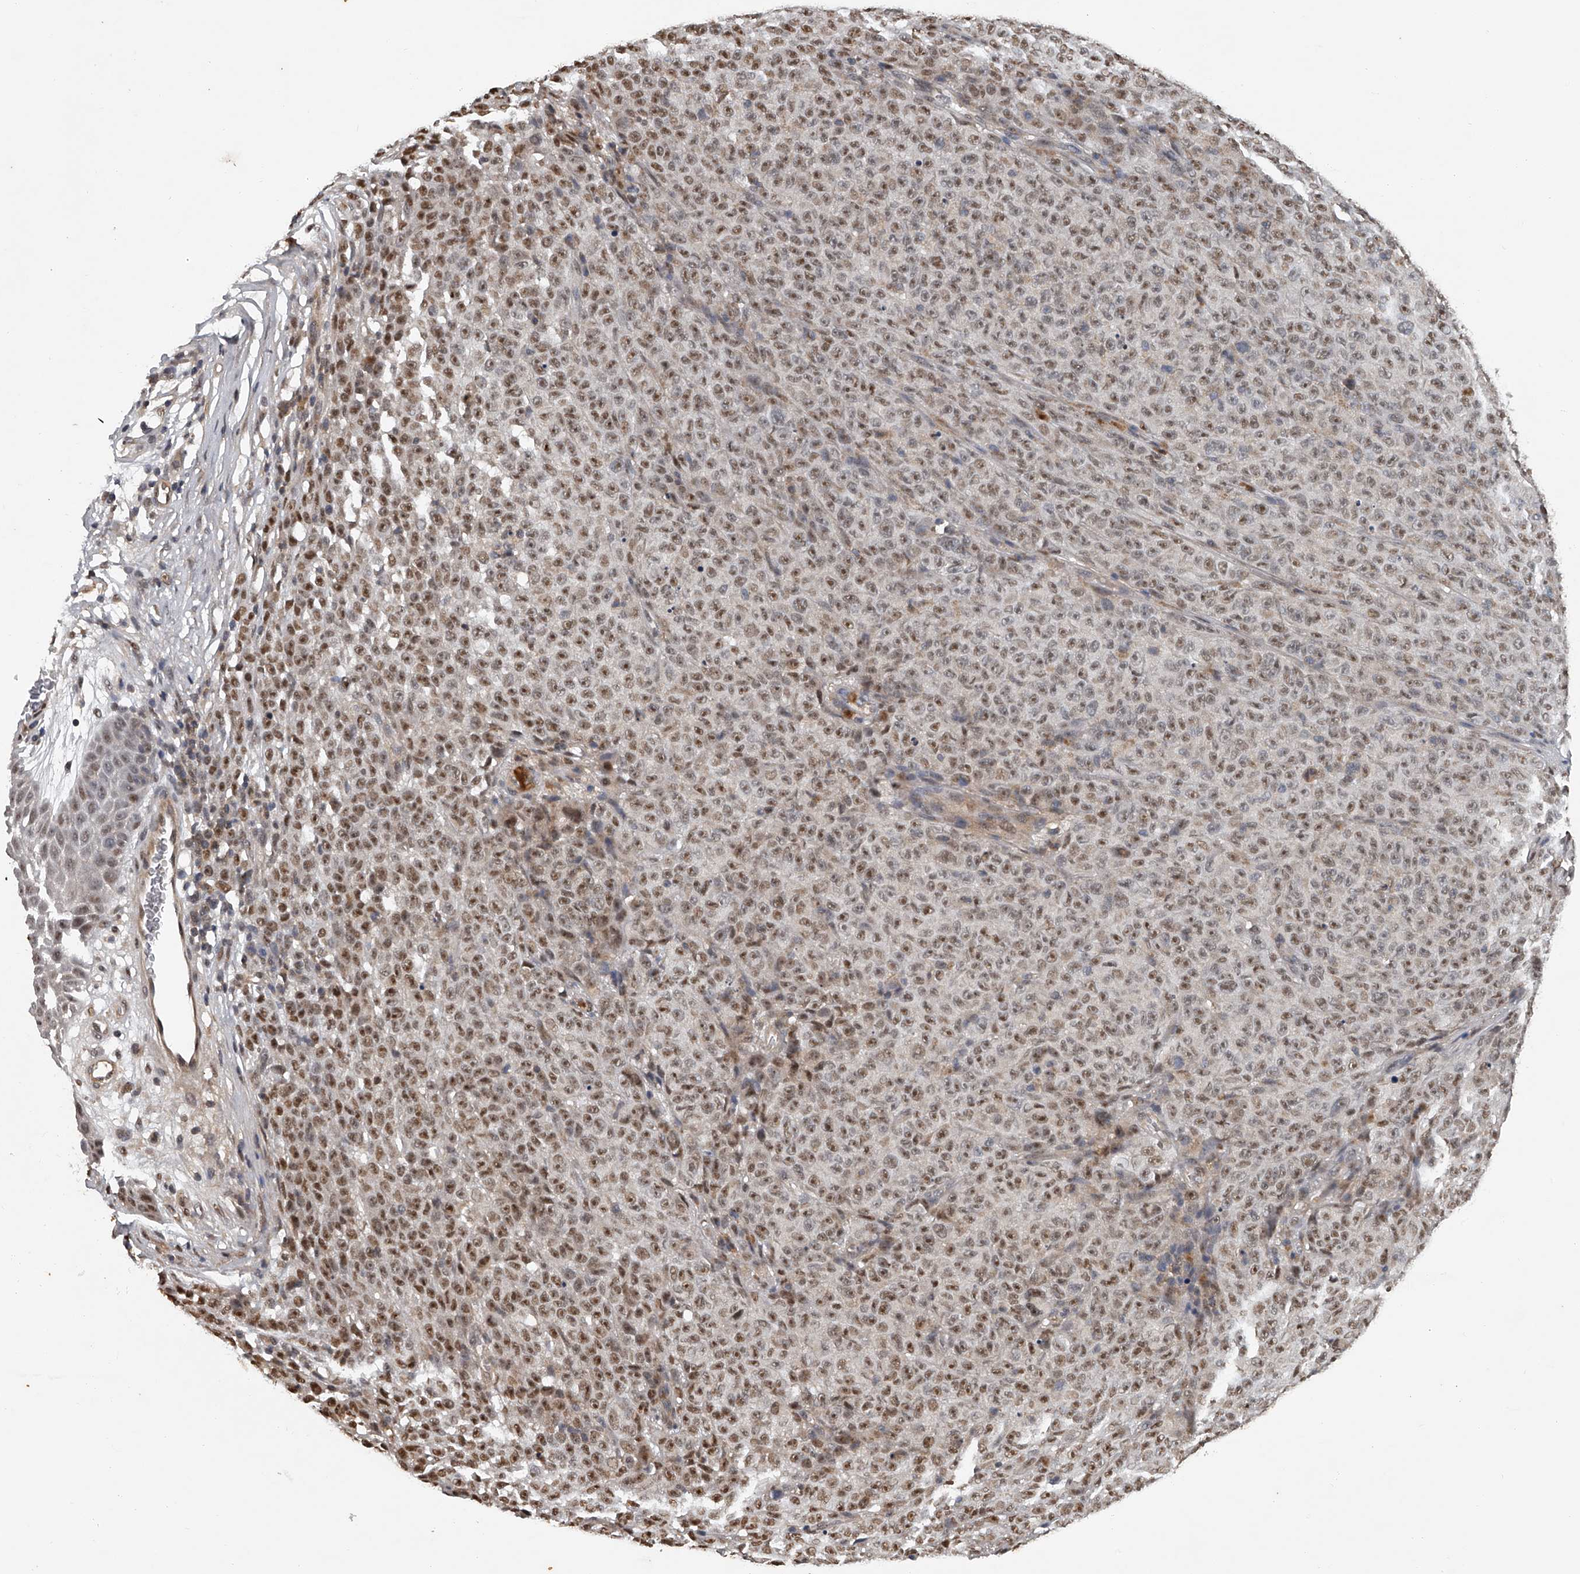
{"staining": {"intensity": "moderate", "quantity": ">75%", "location": "nuclear"}, "tissue": "melanoma", "cell_type": "Tumor cells", "image_type": "cancer", "snomed": [{"axis": "morphology", "description": "Malignant melanoma, NOS"}, {"axis": "topography", "description": "Skin"}], "caption": "Protein staining of malignant melanoma tissue demonstrates moderate nuclear staining in about >75% of tumor cells.", "gene": "PLEKHG1", "patient": {"sex": "female", "age": 82}}